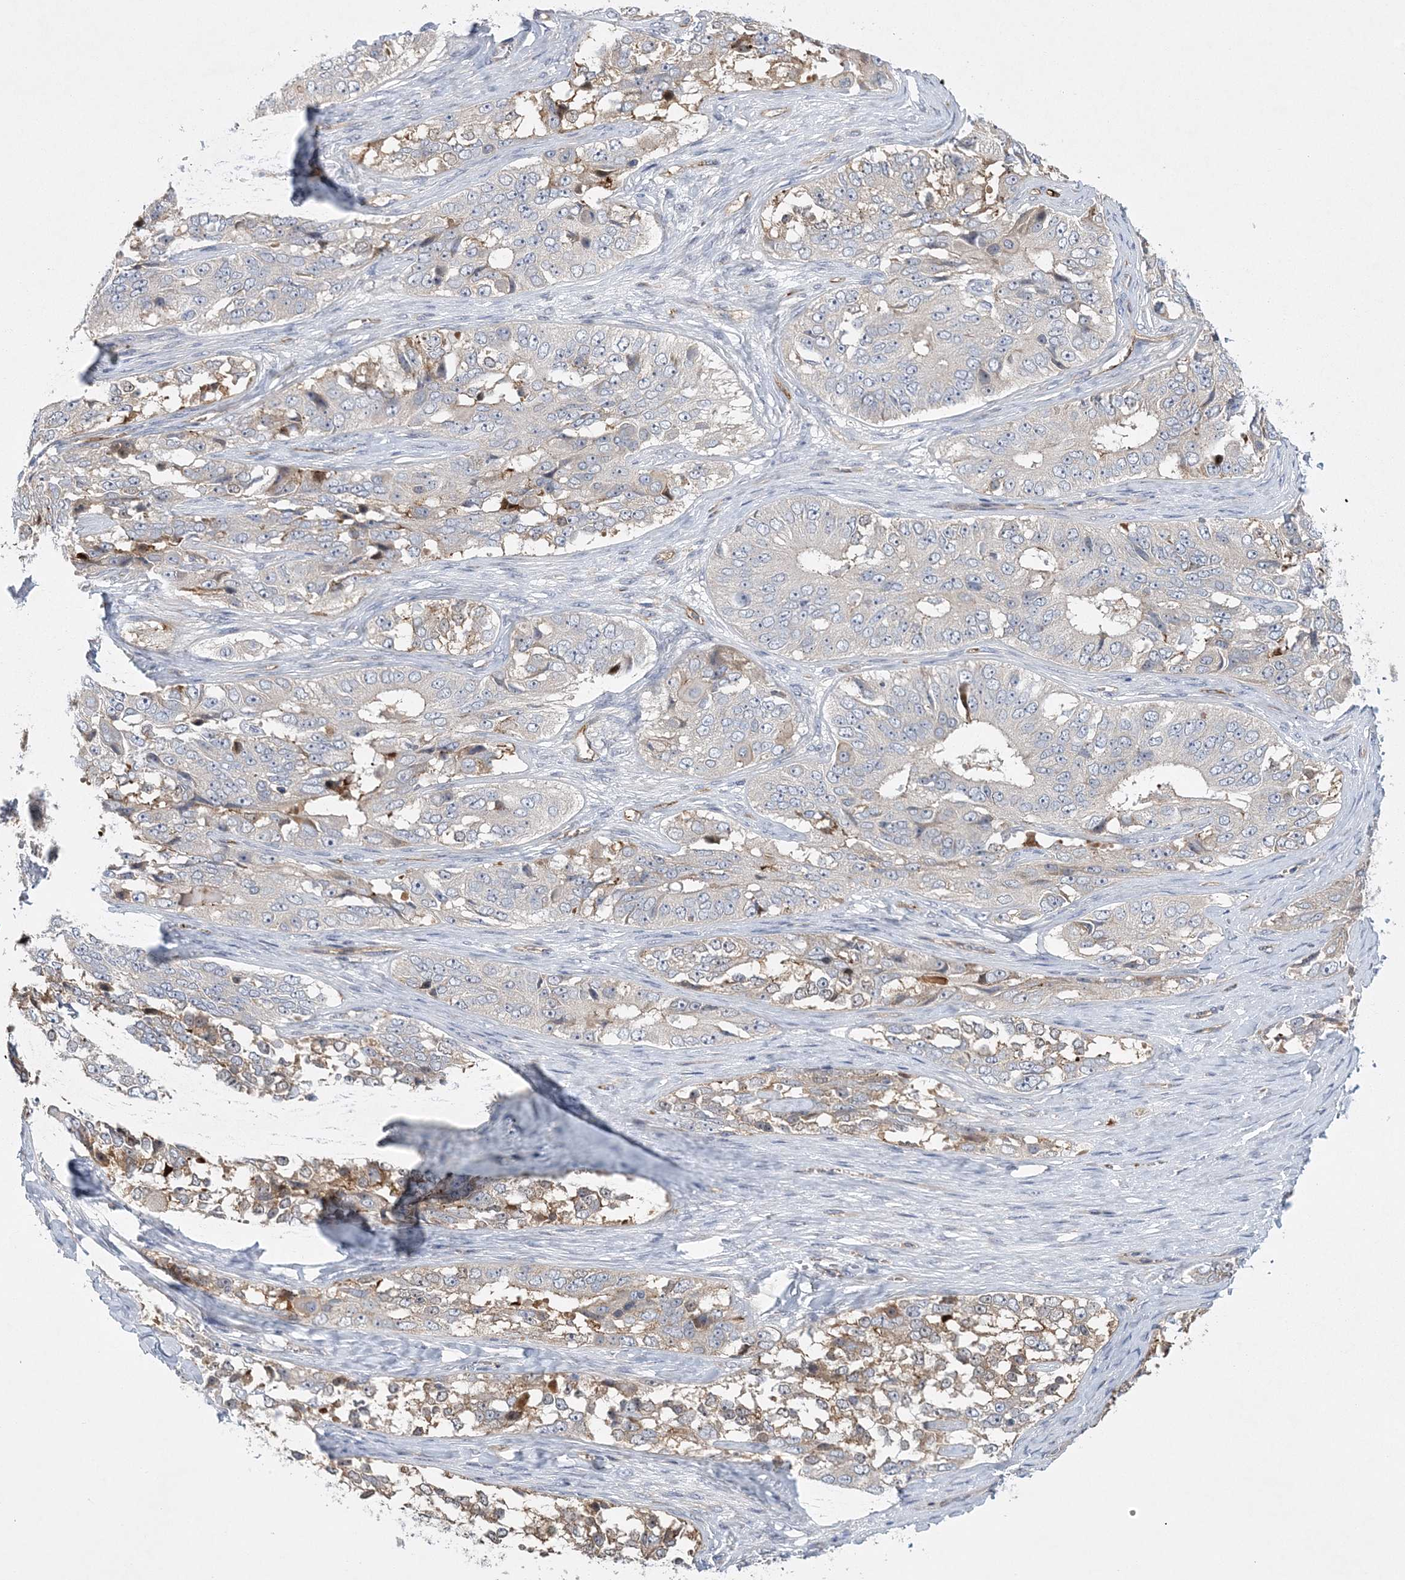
{"staining": {"intensity": "weak", "quantity": "25%-75%", "location": "cytoplasmic/membranous"}, "tissue": "ovarian cancer", "cell_type": "Tumor cells", "image_type": "cancer", "snomed": [{"axis": "morphology", "description": "Carcinoma, endometroid"}, {"axis": "topography", "description": "Ovary"}], "caption": "Tumor cells reveal low levels of weak cytoplasmic/membranous positivity in approximately 25%-75% of cells in human ovarian cancer.", "gene": "CALN1", "patient": {"sex": "female", "age": 51}}